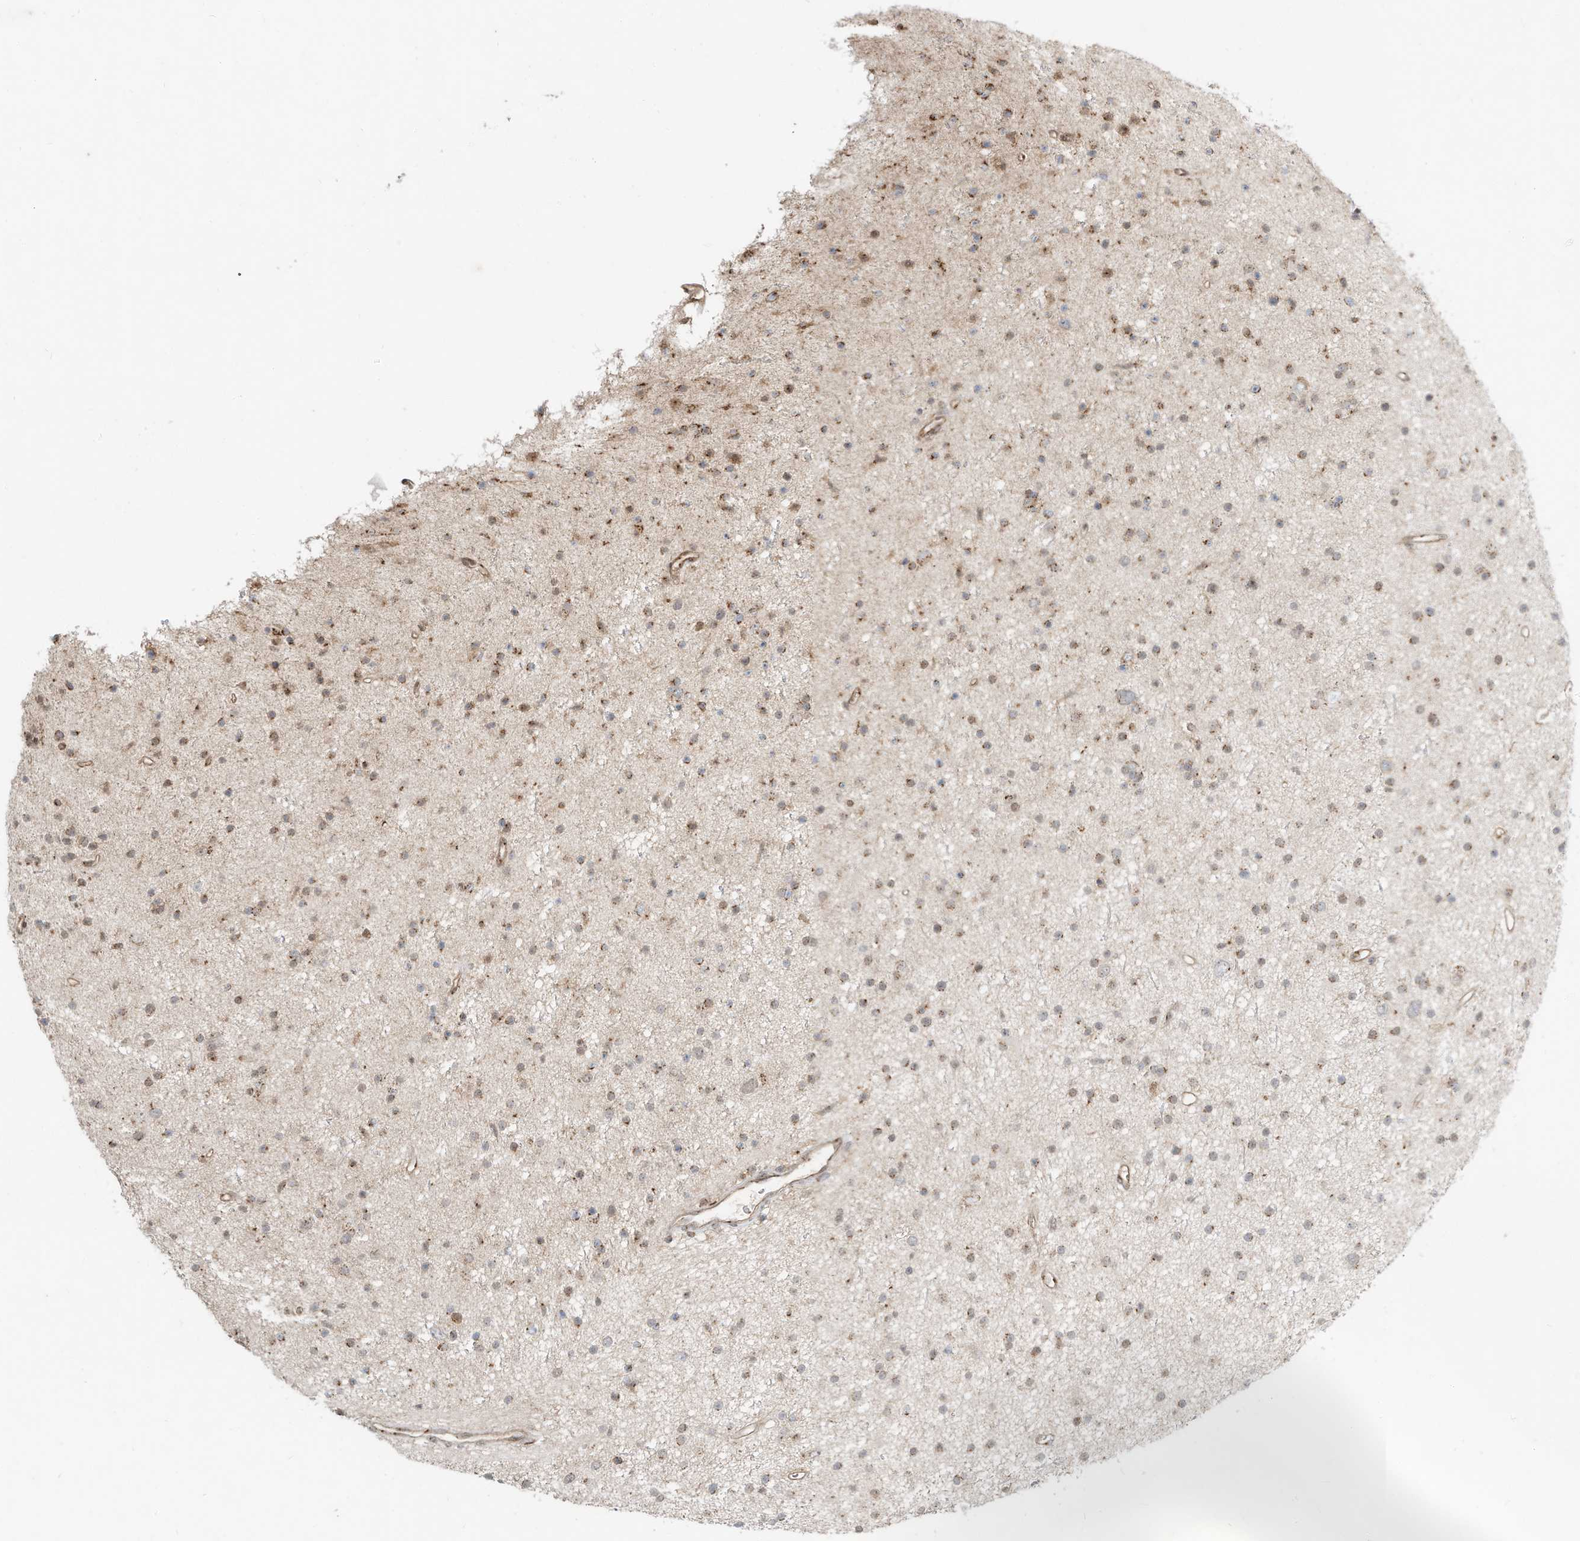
{"staining": {"intensity": "moderate", "quantity": ">75%", "location": "cytoplasmic/membranous,nuclear"}, "tissue": "glioma", "cell_type": "Tumor cells", "image_type": "cancer", "snomed": [{"axis": "morphology", "description": "Glioma, malignant, Low grade"}, {"axis": "topography", "description": "Cerebral cortex"}], "caption": "IHC (DAB (3,3'-diaminobenzidine)) staining of malignant low-grade glioma reveals moderate cytoplasmic/membranous and nuclear protein positivity in about >75% of tumor cells.", "gene": "CUX1", "patient": {"sex": "female", "age": 39}}